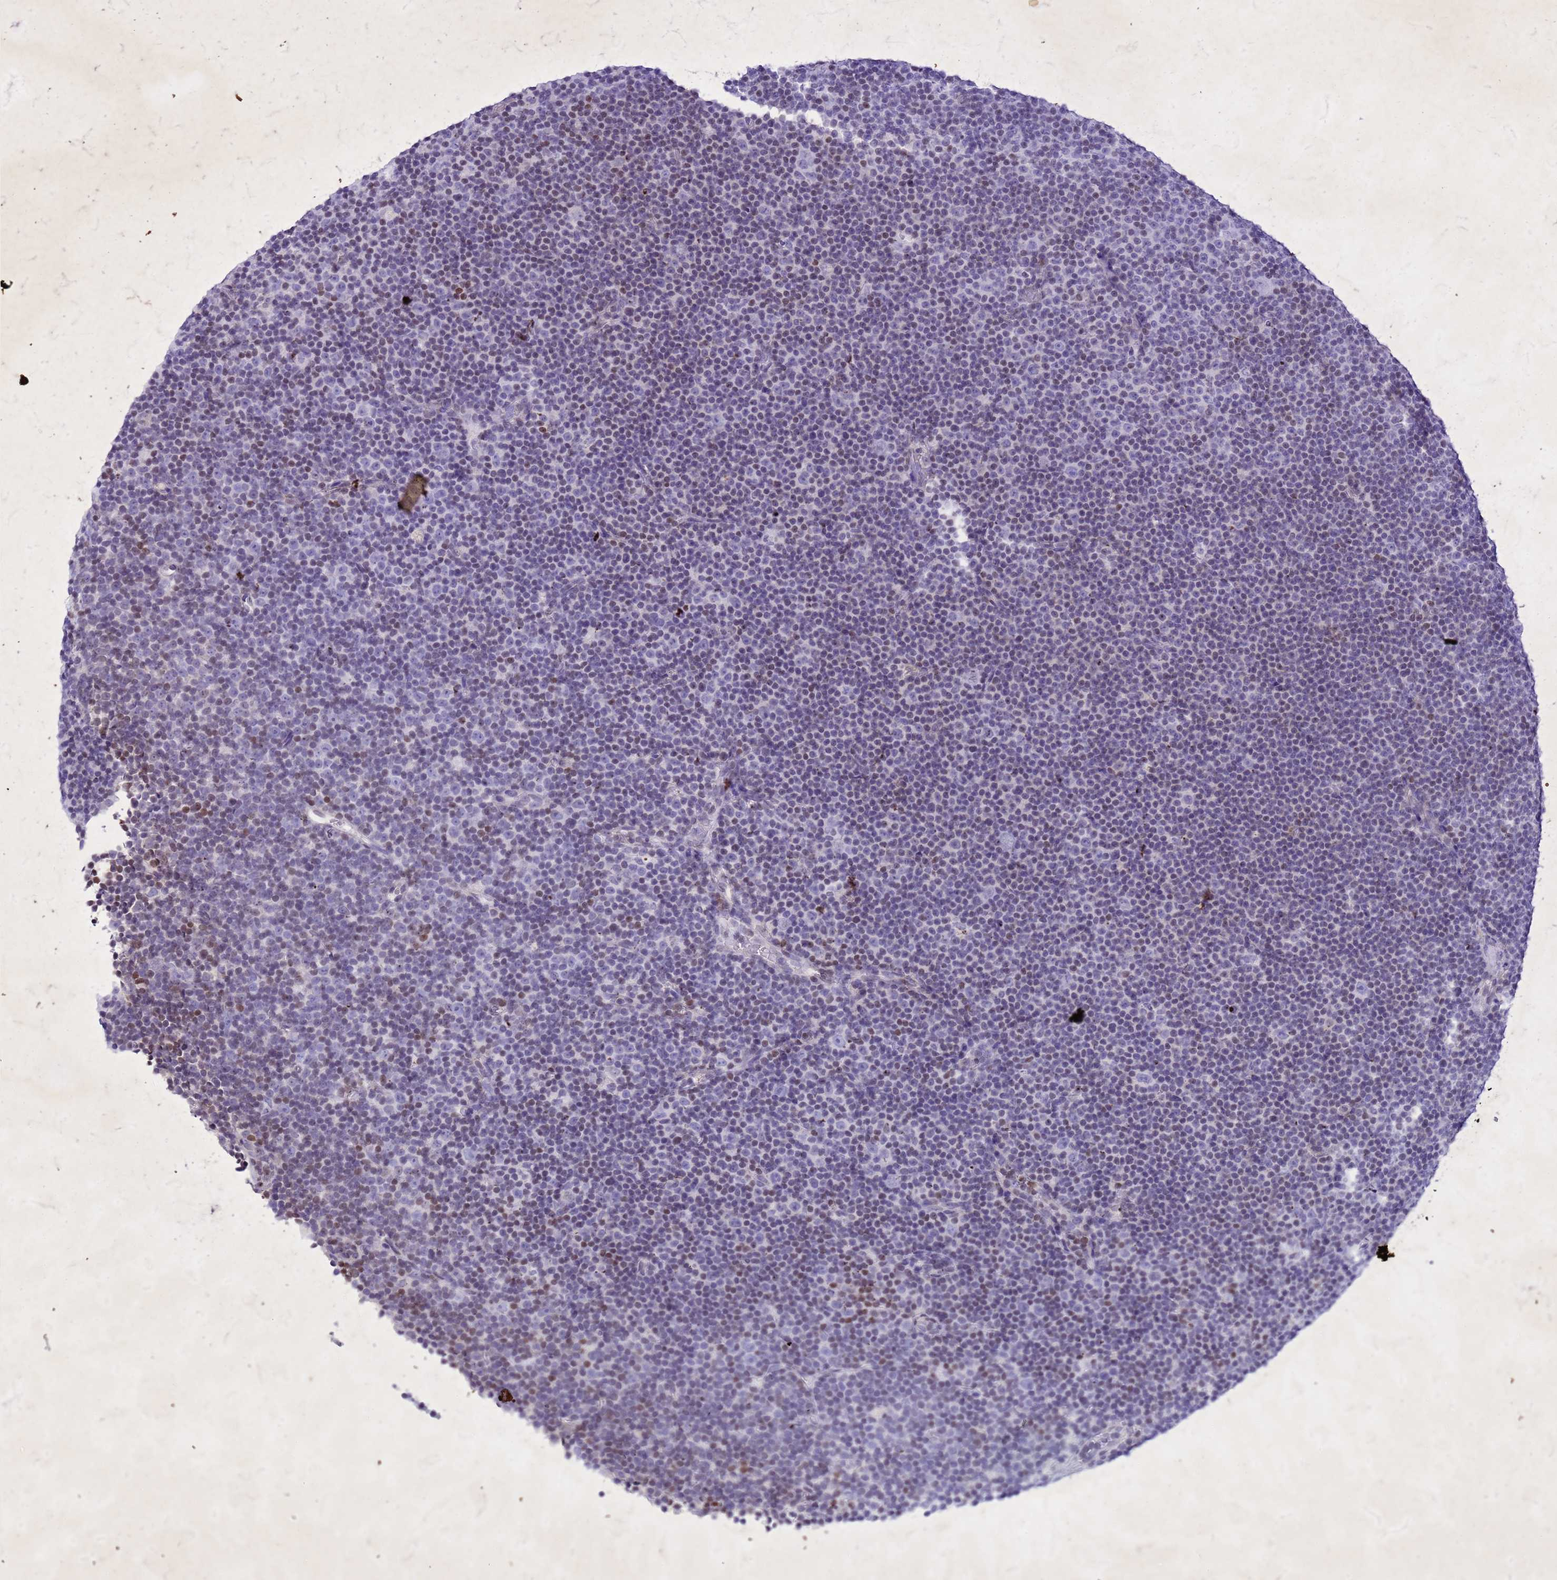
{"staining": {"intensity": "moderate", "quantity": "<25%", "location": "nuclear"}, "tissue": "lymphoma", "cell_type": "Tumor cells", "image_type": "cancer", "snomed": [{"axis": "morphology", "description": "Malignant lymphoma, non-Hodgkin's type, Low grade"}, {"axis": "topography", "description": "Lymph node"}], "caption": "A photomicrograph of human low-grade malignant lymphoma, non-Hodgkin's type stained for a protein displays moderate nuclear brown staining in tumor cells. (Brightfield microscopy of DAB IHC at high magnification).", "gene": "COPS9", "patient": {"sex": "female", "age": 67}}